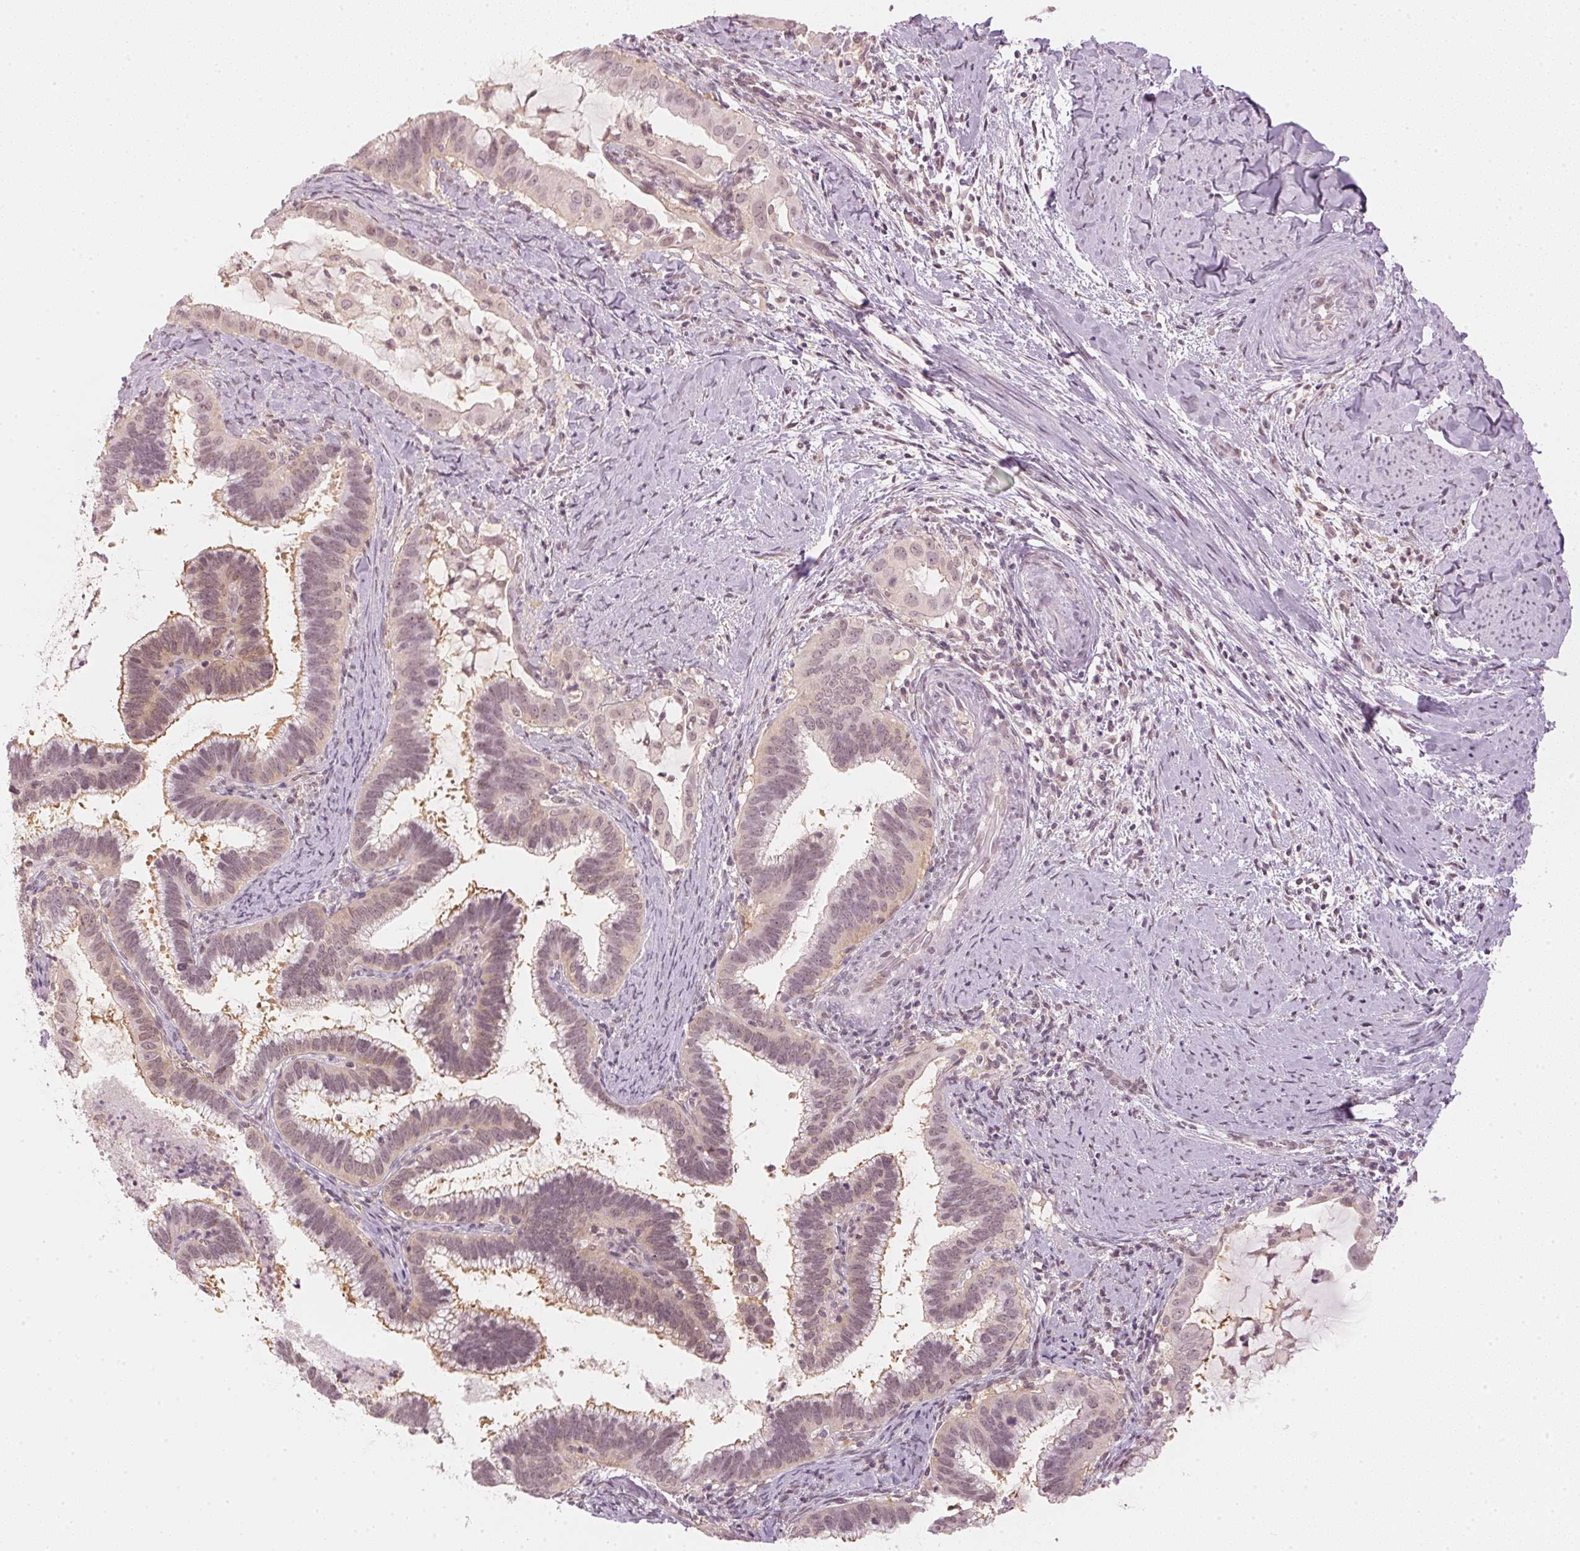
{"staining": {"intensity": "weak", "quantity": "25%-75%", "location": "cytoplasmic/membranous,nuclear"}, "tissue": "cervical cancer", "cell_type": "Tumor cells", "image_type": "cancer", "snomed": [{"axis": "morphology", "description": "Adenocarcinoma, NOS"}, {"axis": "topography", "description": "Cervix"}], "caption": "There is low levels of weak cytoplasmic/membranous and nuclear expression in tumor cells of cervical cancer (adenocarcinoma), as demonstrated by immunohistochemical staining (brown color).", "gene": "KPRP", "patient": {"sex": "female", "age": 61}}